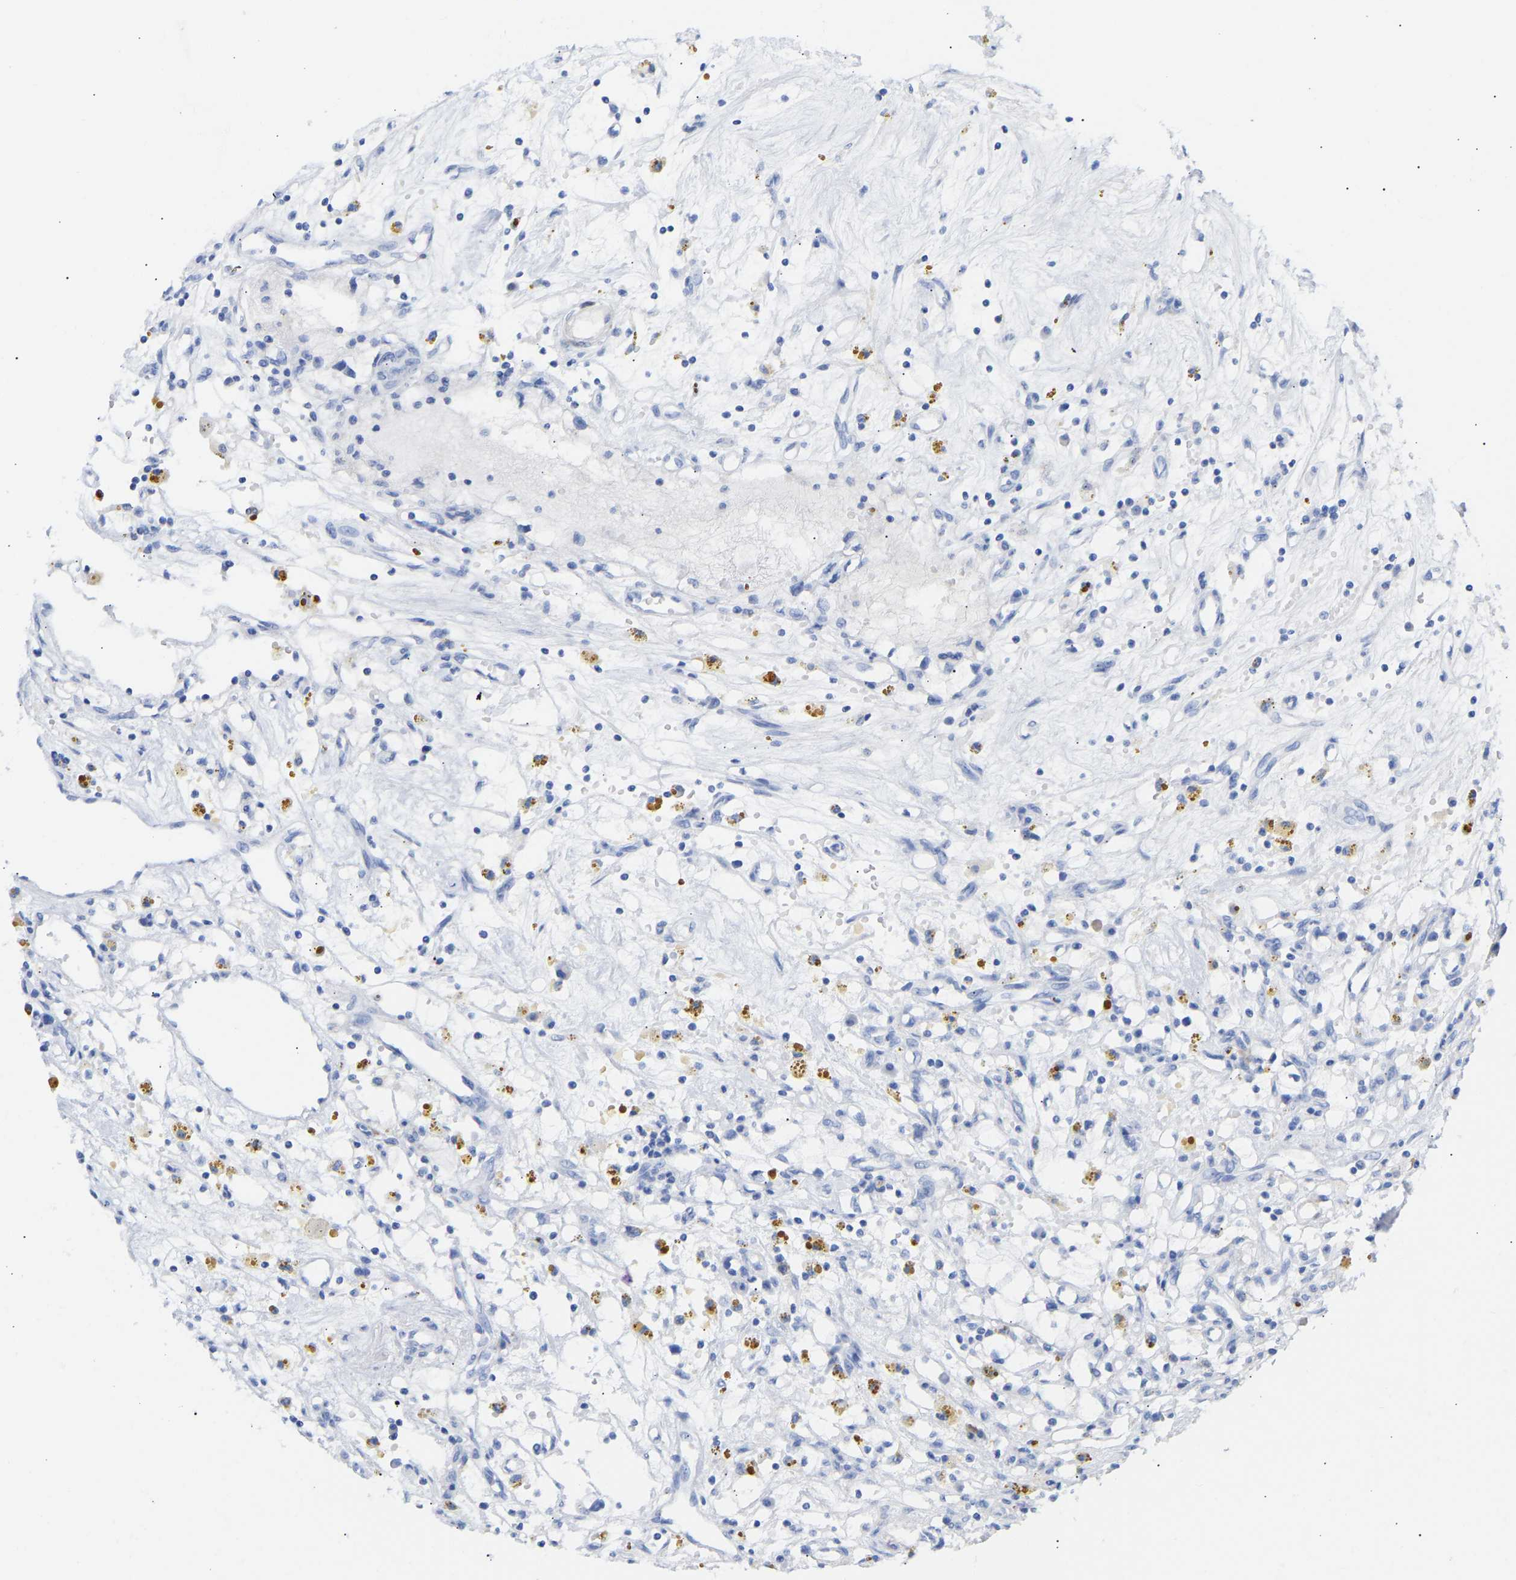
{"staining": {"intensity": "negative", "quantity": "none", "location": "none"}, "tissue": "renal cancer", "cell_type": "Tumor cells", "image_type": "cancer", "snomed": [{"axis": "morphology", "description": "Adenocarcinoma, NOS"}, {"axis": "topography", "description": "Kidney"}], "caption": "Renal adenocarcinoma was stained to show a protein in brown. There is no significant staining in tumor cells. (Stains: DAB (3,3'-diaminobenzidine) immunohistochemistry (IHC) with hematoxylin counter stain, Microscopy: brightfield microscopy at high magnification).", "gene": "AMPH", "patient": {"sex": "male", "age": 56}}